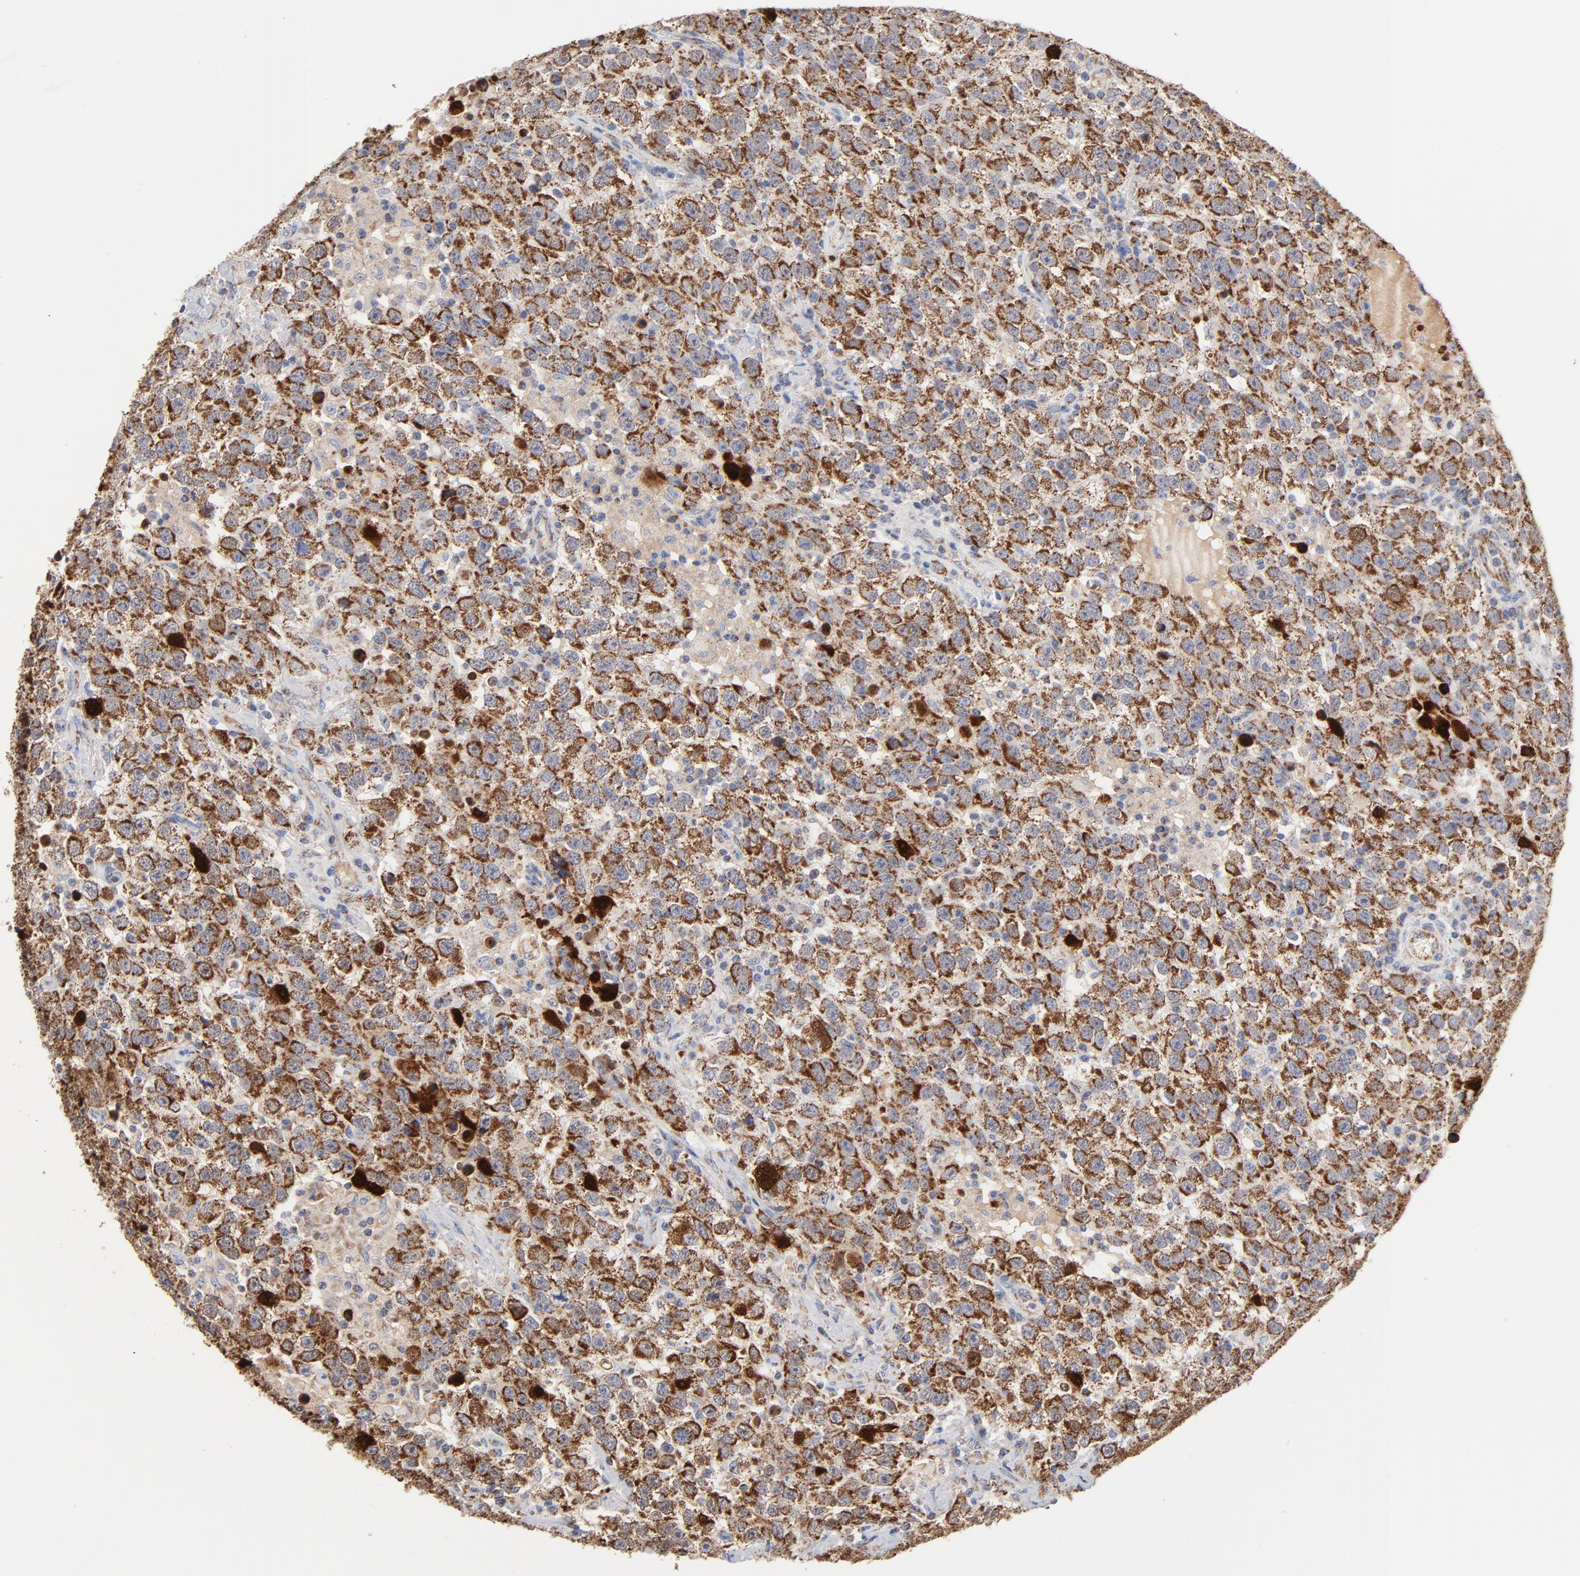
{"staining": {"intensity": "strong", "quantity": ">75%", "location": "cytoplasmic/membranous"}, "tissue": "testis cancer", "cell_type": "Tumor cells", "image_type": "cancer", "snomed": [{"axis": "morphology", "description": "Seminoma, NOS"}, {"axis": "topography", "description": "Testis"}], "caption": "Protein positivity by IHC exhibits strong cytoplasmic/membranous expression in about >75% of tumor cells in testis seminoma.", "gene": "DIABLO", "patient": {"sex": "male", "age": 41}}